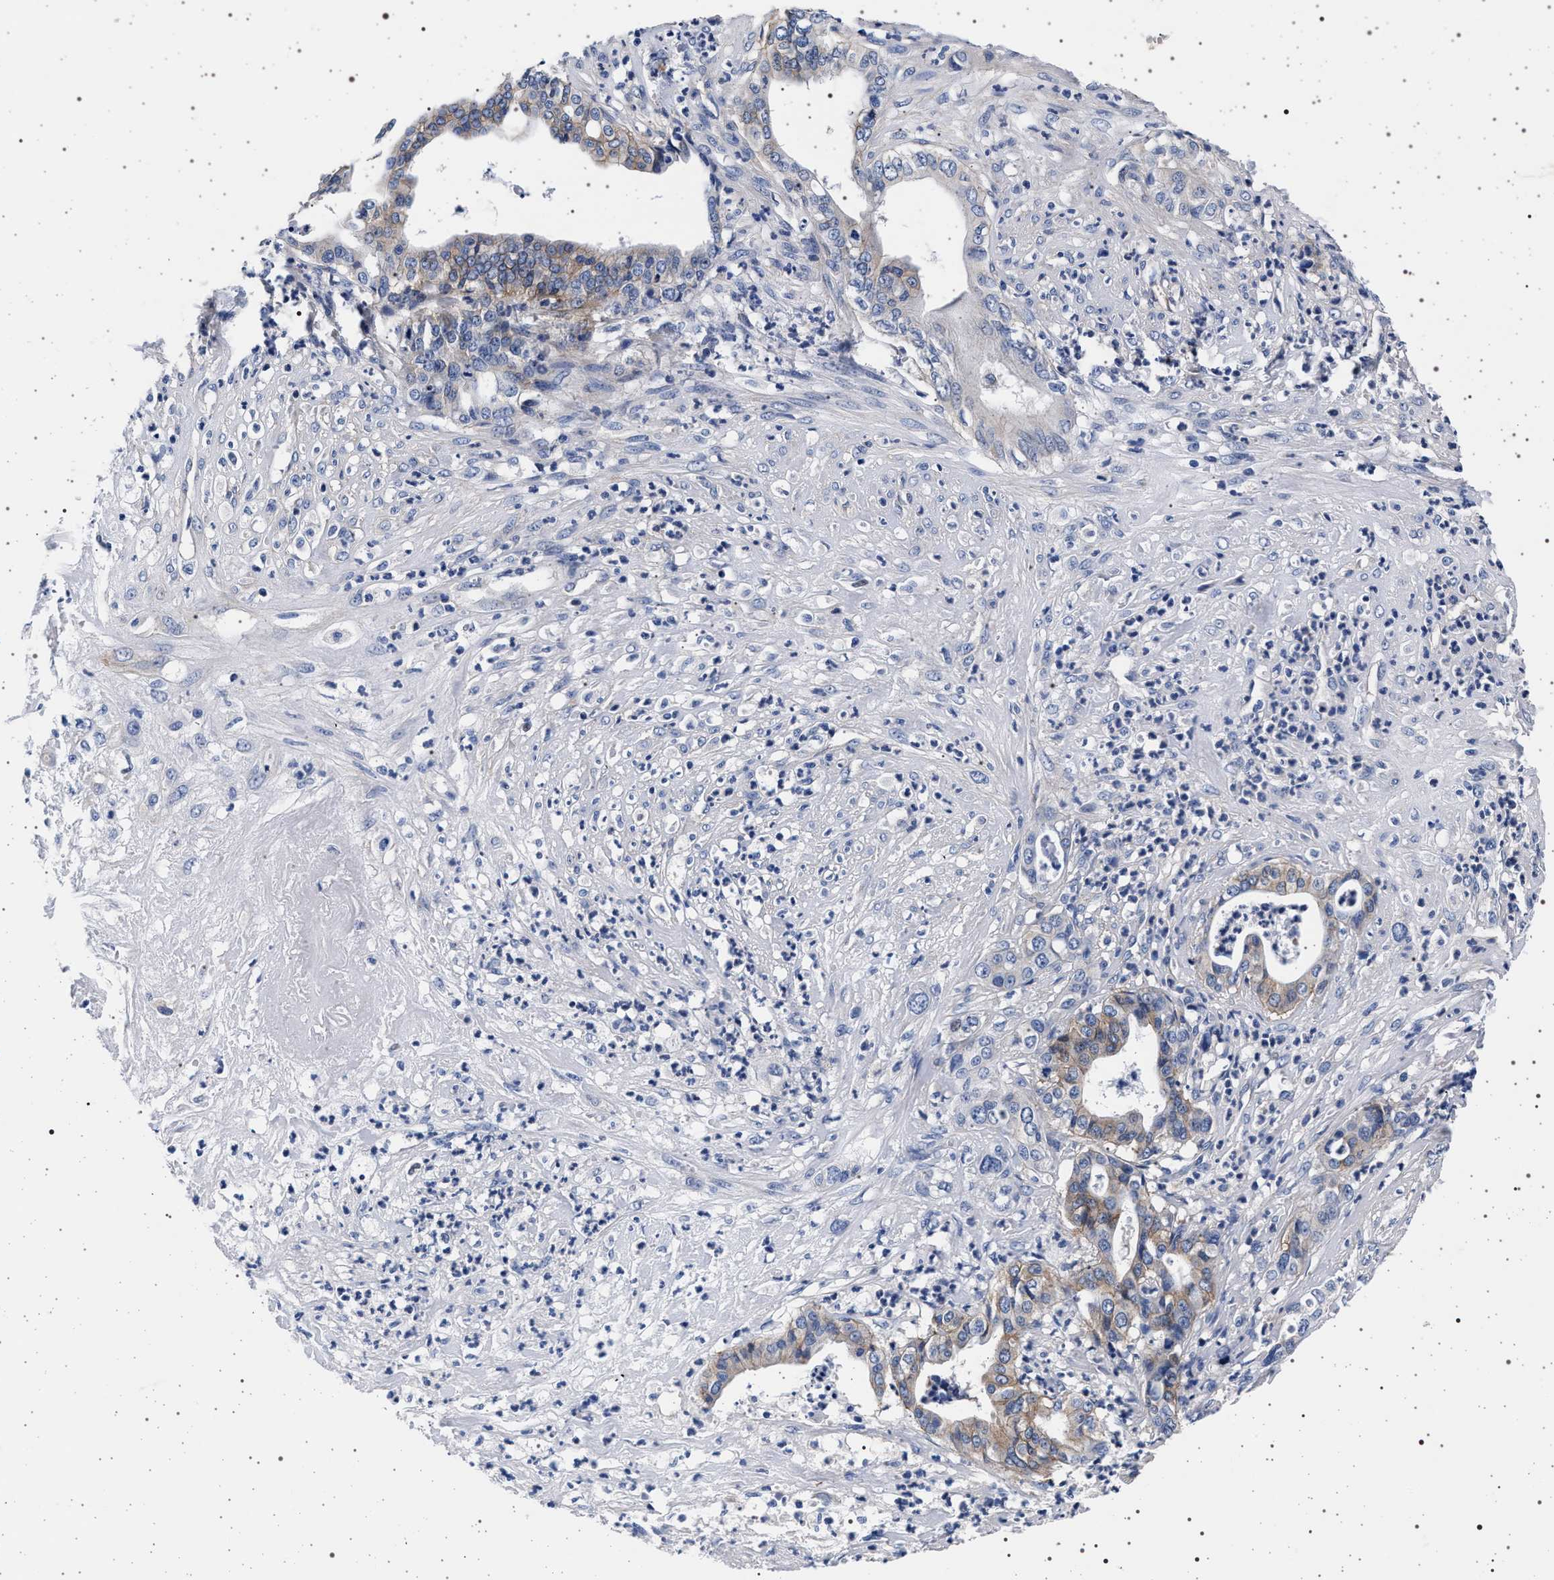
{"staining": {"intensity": "weak", "quantity": "25%-75%", "location": "cytoplasmic/membranous"}, "tissue": "liver cancer", "cell_type": "Tumor cells", "image_type": "cancer", "snomed": [{"axis": "morphology", "description": "Cholangiocarcinoma"}, {"axis": "topography", "description": "Liver"}], "caption": "A brown stain highlights weak cytoplasmic/membranous positivity of a protein in cholangiocarcinoma (liver) tumor cells.", "gene": "SLC9A1", "patient": {"sex": "female", "age": 61}}